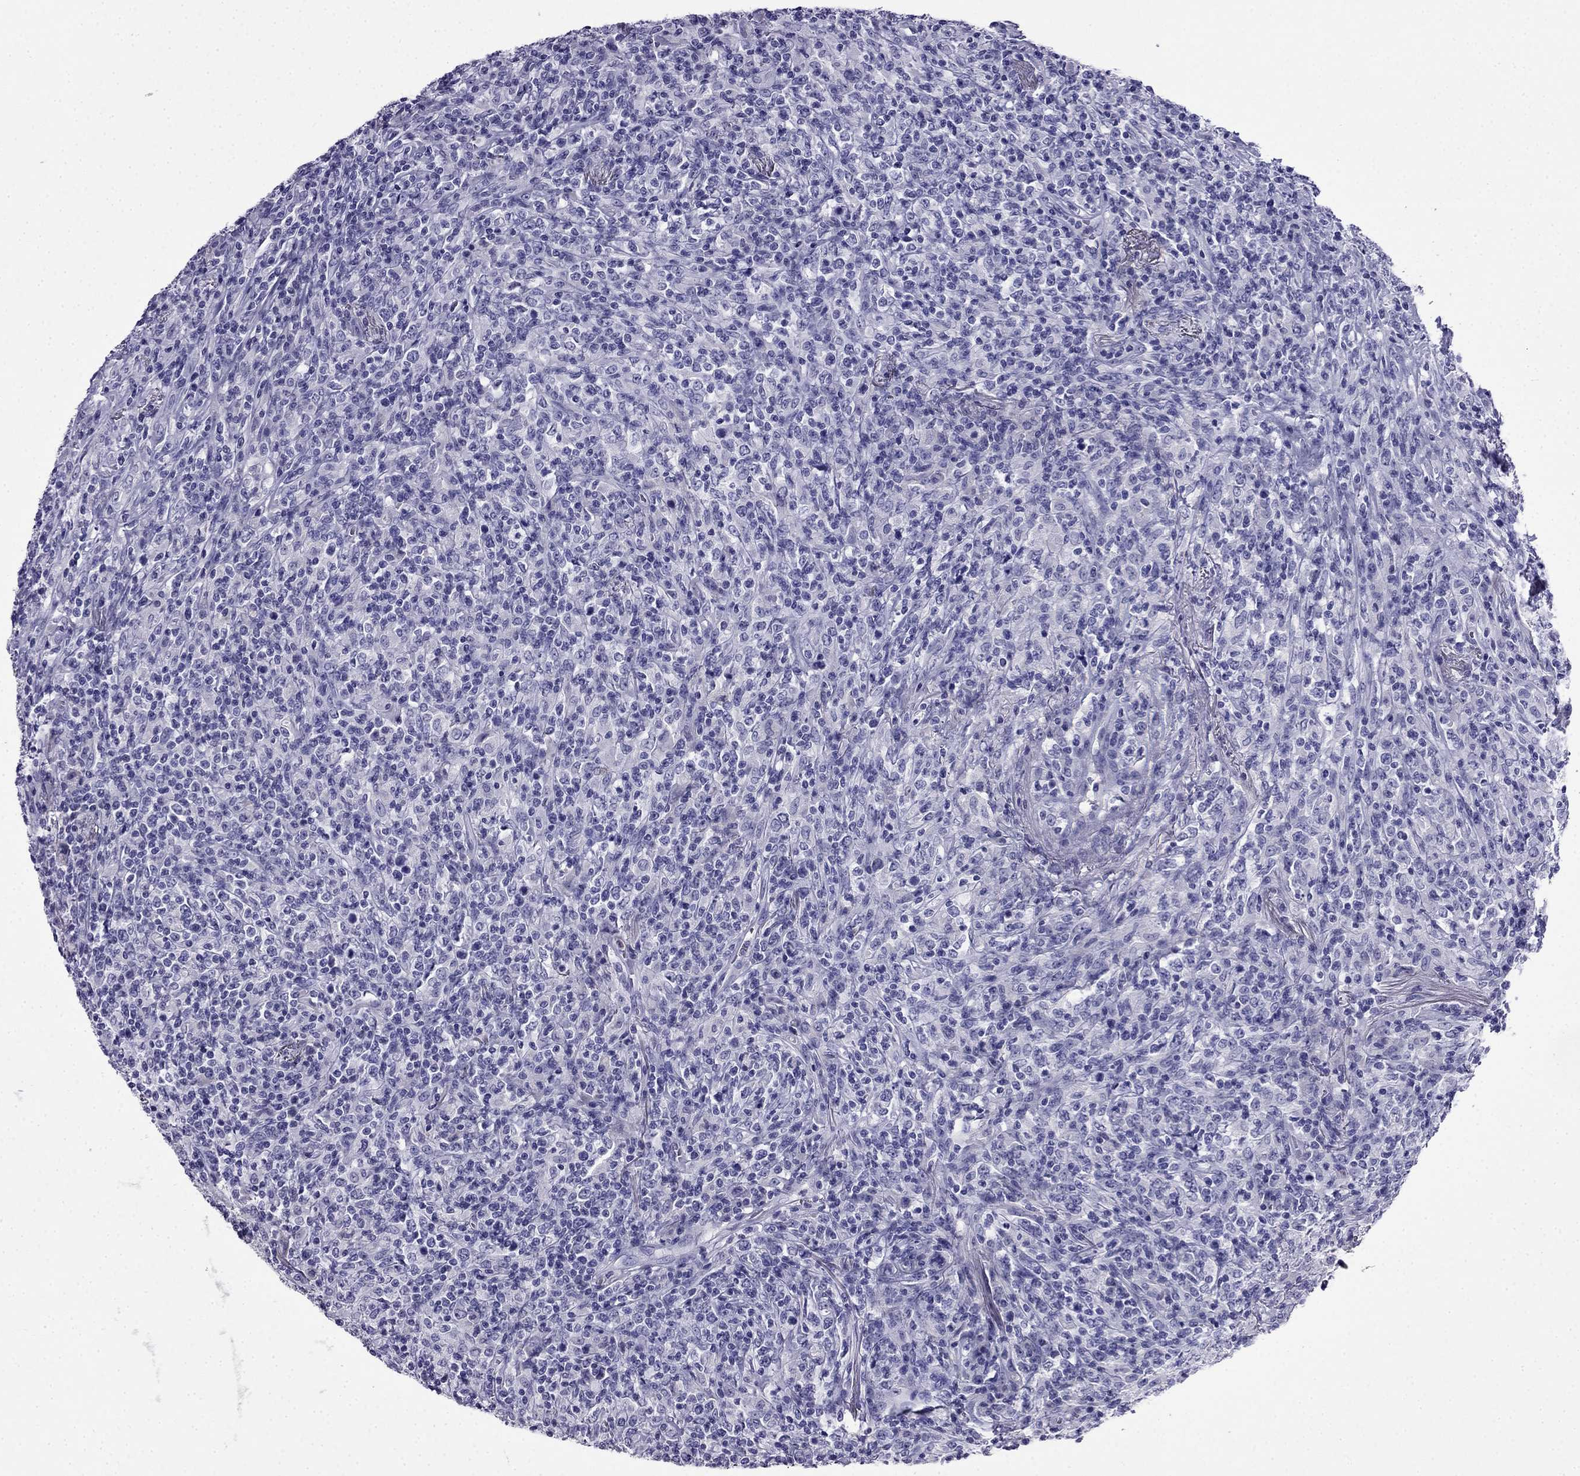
{"staining": {"intensity": "negative", "quantity": "none", "location": "none"}, "tissue": "lymphoma", "cell_type": "Tumor cells", "image_type": "cancer", "snomed": [{"axis": "morphology", "description": "Malignant lymphoma, non-Hodgkin's type, High grade"}, {"axis": "topography", "description": "Lung"}], "caption": "Image shows no protein expression in tumor cells of malignant lymphoma, non-Hodgkin's type (high-grade) tissue. (Stains: DAB immunohistochemistry with hematoxylin counter stain, Microscopy: brightfield microscopy at high magnification).", "gene": "CDHR4", "patient": {"sex": "male", "age": 79}}